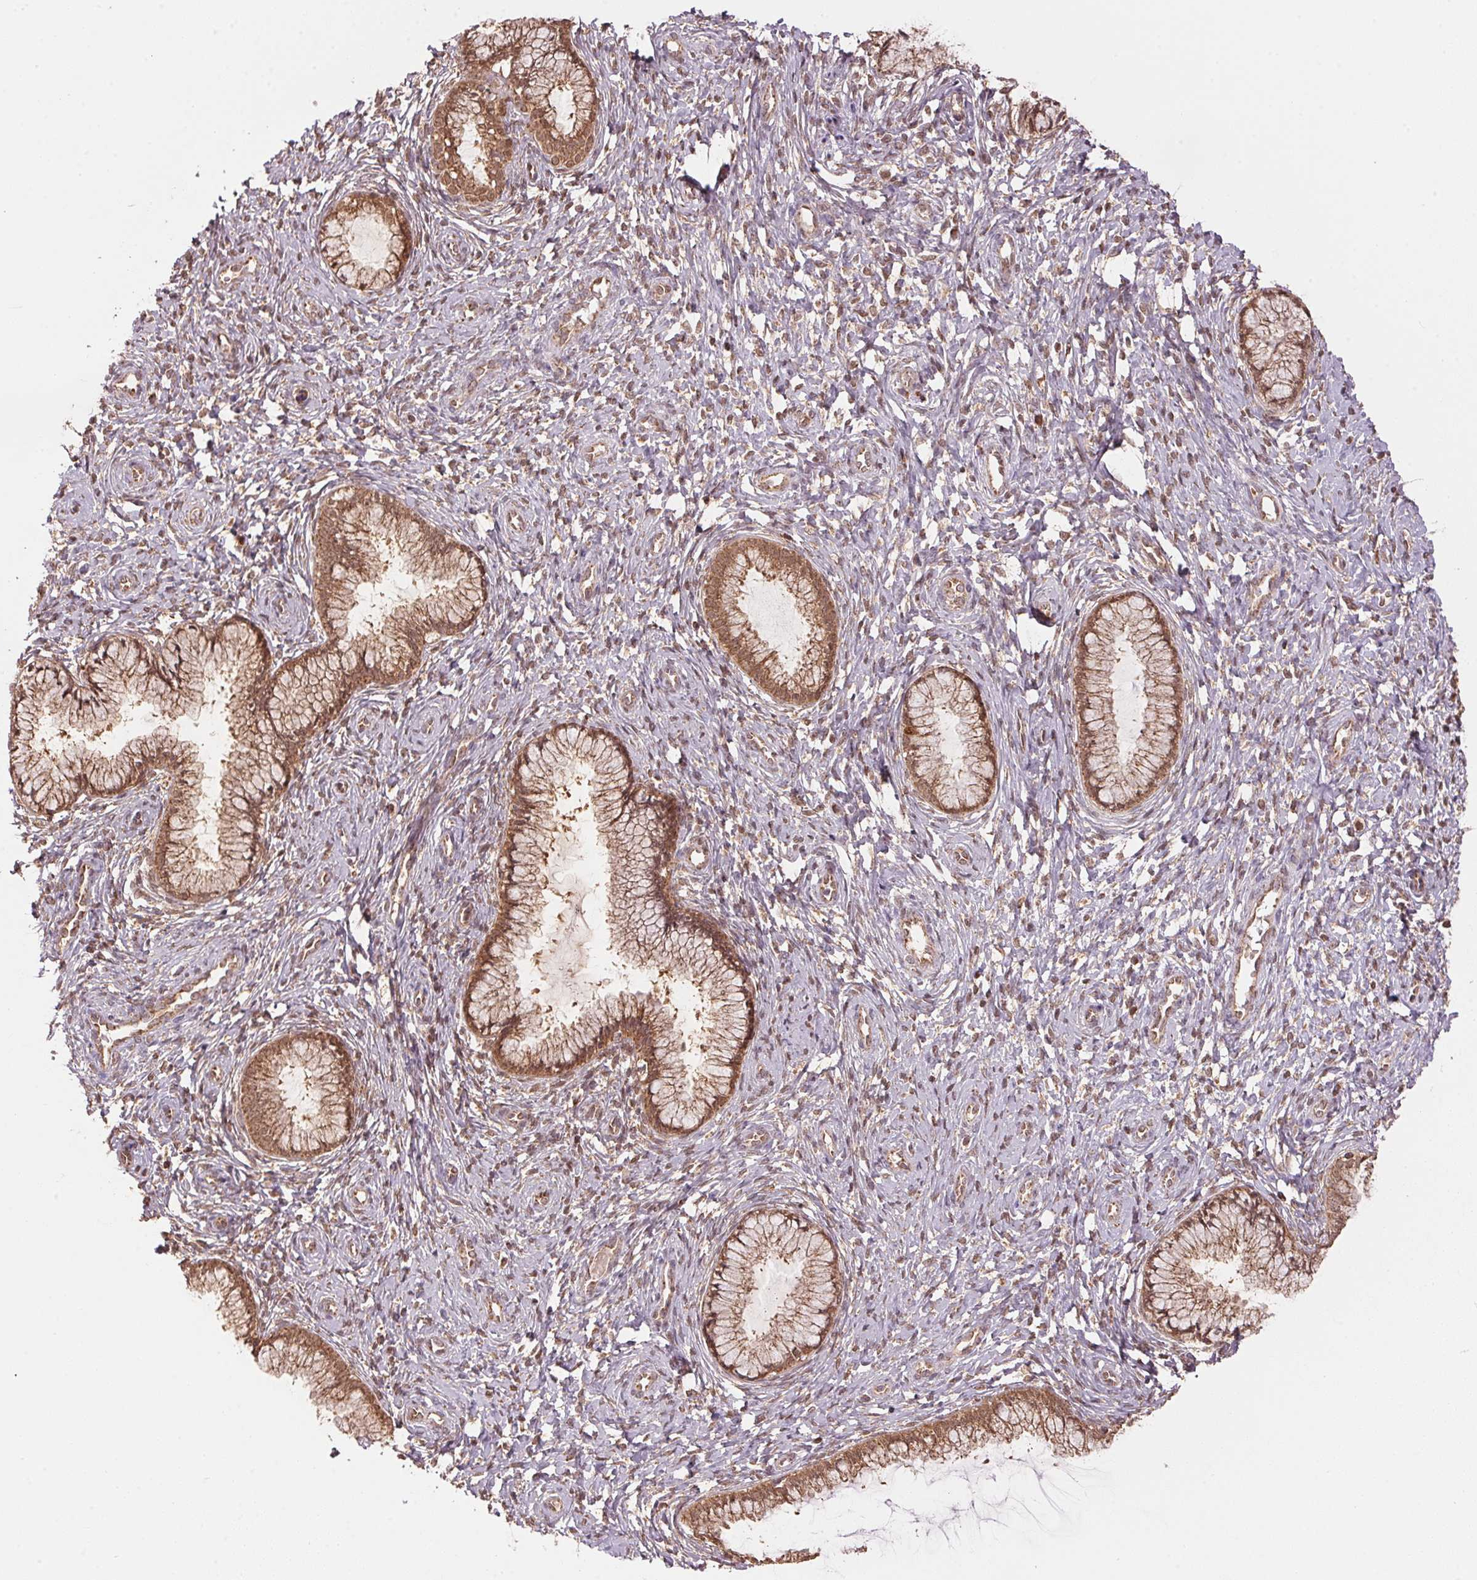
{"staining": {"intensity": "moderate", "quantity": ">75%", "location": "cytoplasmic/membranous"}, "tissue": "cervix", "cell_type": "Glandular cells", "image_type": "normal", "snomed": [{"axis": "morphology", "description": "Normal tissue, NOS"}, {"axis": "topography", "description": "Cervix"}], "caption": "Immunohistochemistry (IHC) staining of benign cervix, which shows medium levels of moderate cytoplasmic/membranous expression in about >75% of glandular cells indicating moderate cytoplasmic/membranous protein staining. The staining was performed using DAB (3,3'-diaminobenzidine) (brown) for protein detection and nuclei were counterstained in hematoxylin (blue).", "gene": "ARHGAP6", "patient": {"sex": "female", "age": 37}}